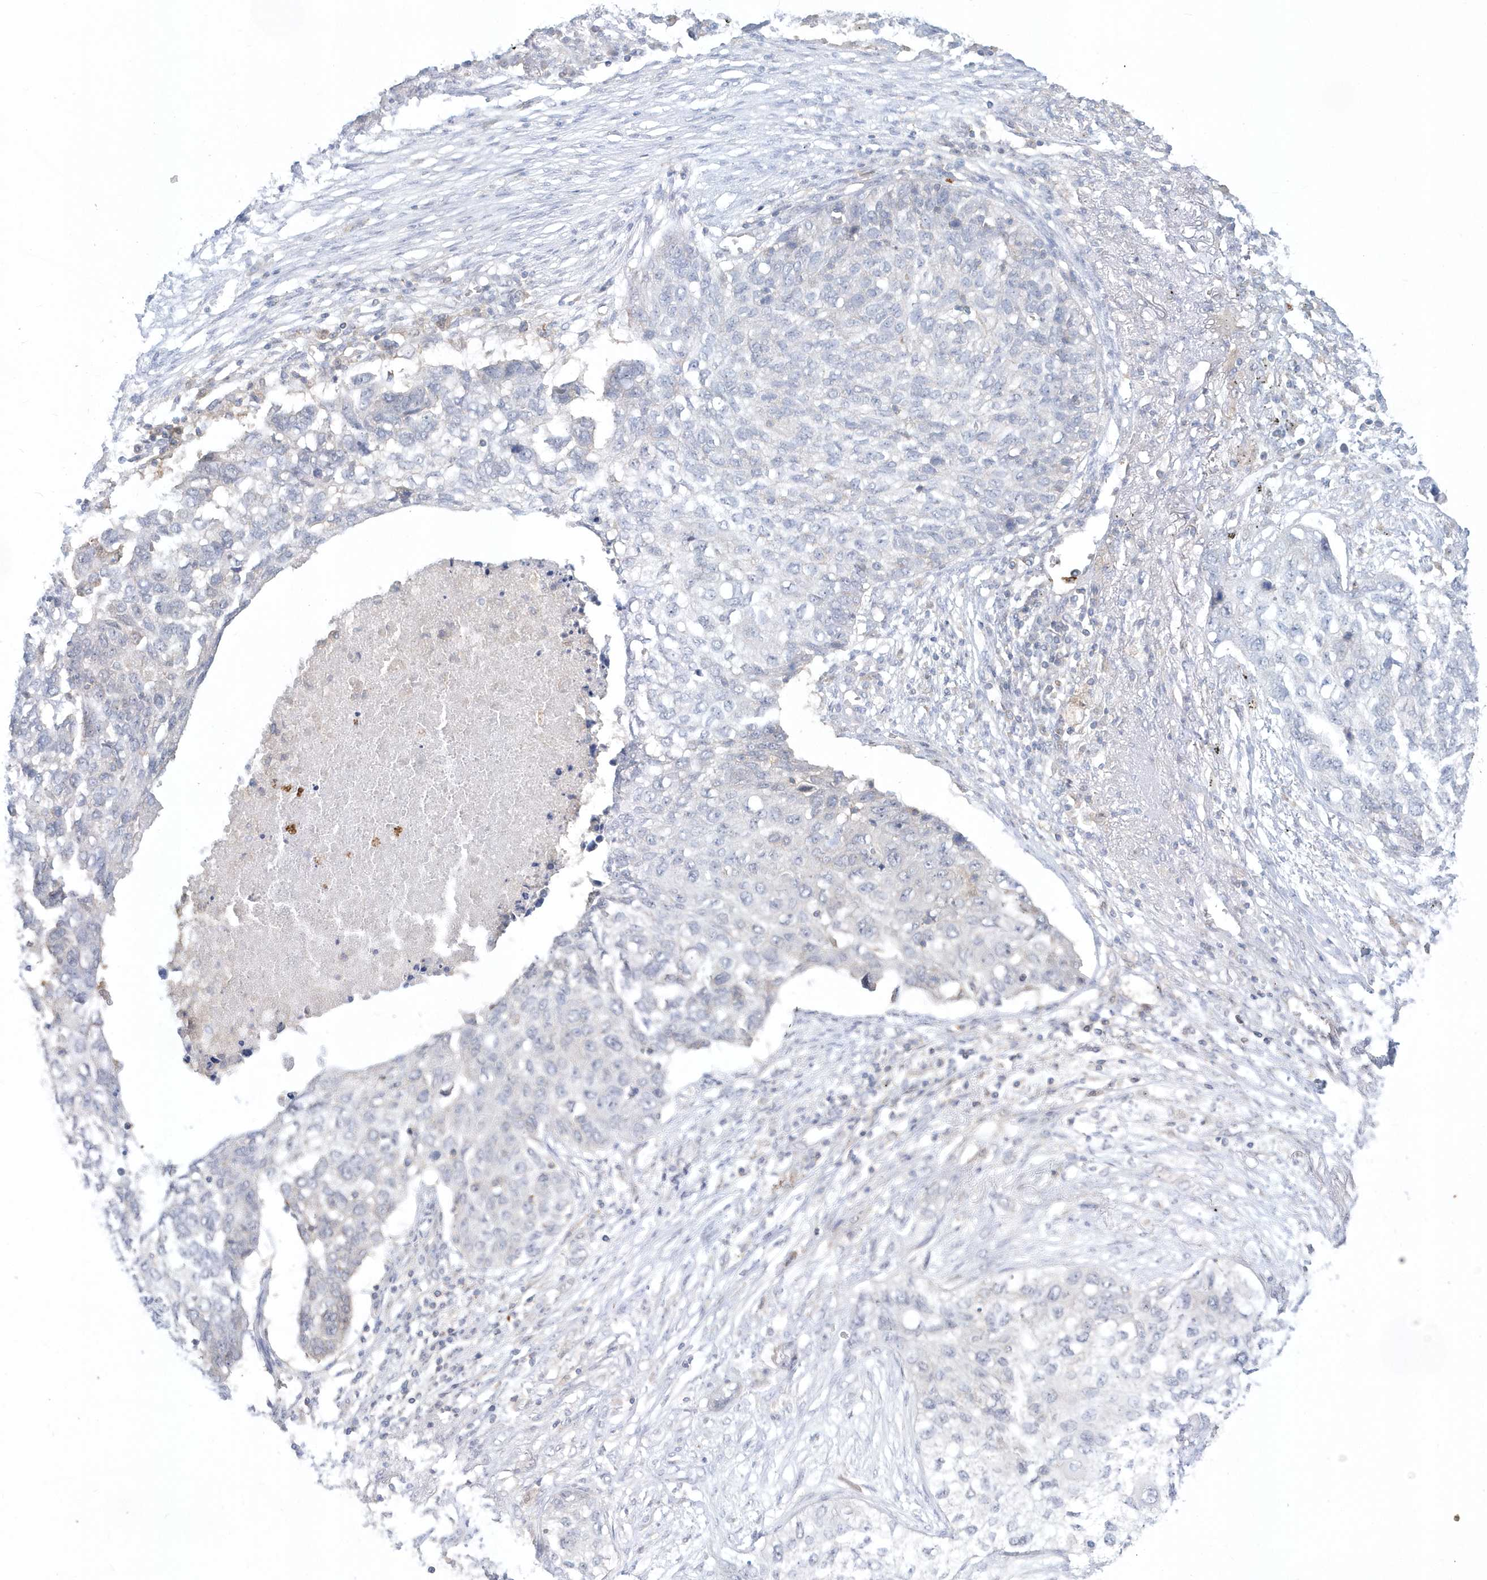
{"staining": {"intensity": "negative", "quantity": "none", "location": "none"}, "tissue": "lung cancer", "cell_type": "Tumor cells", "image_type": "cancer", "snomed": [{"axis": "morphology", "description": "Squamous cell carcinoma, NOS"}, {"axis": "topography", "description": "Lung"}], "caption": "Immunohistochemistry (IHC) of lung cancer demonstrates no staining in tumor cells.", "gene": "RNF7", "patient": {"sex": "female", "age": 63}}